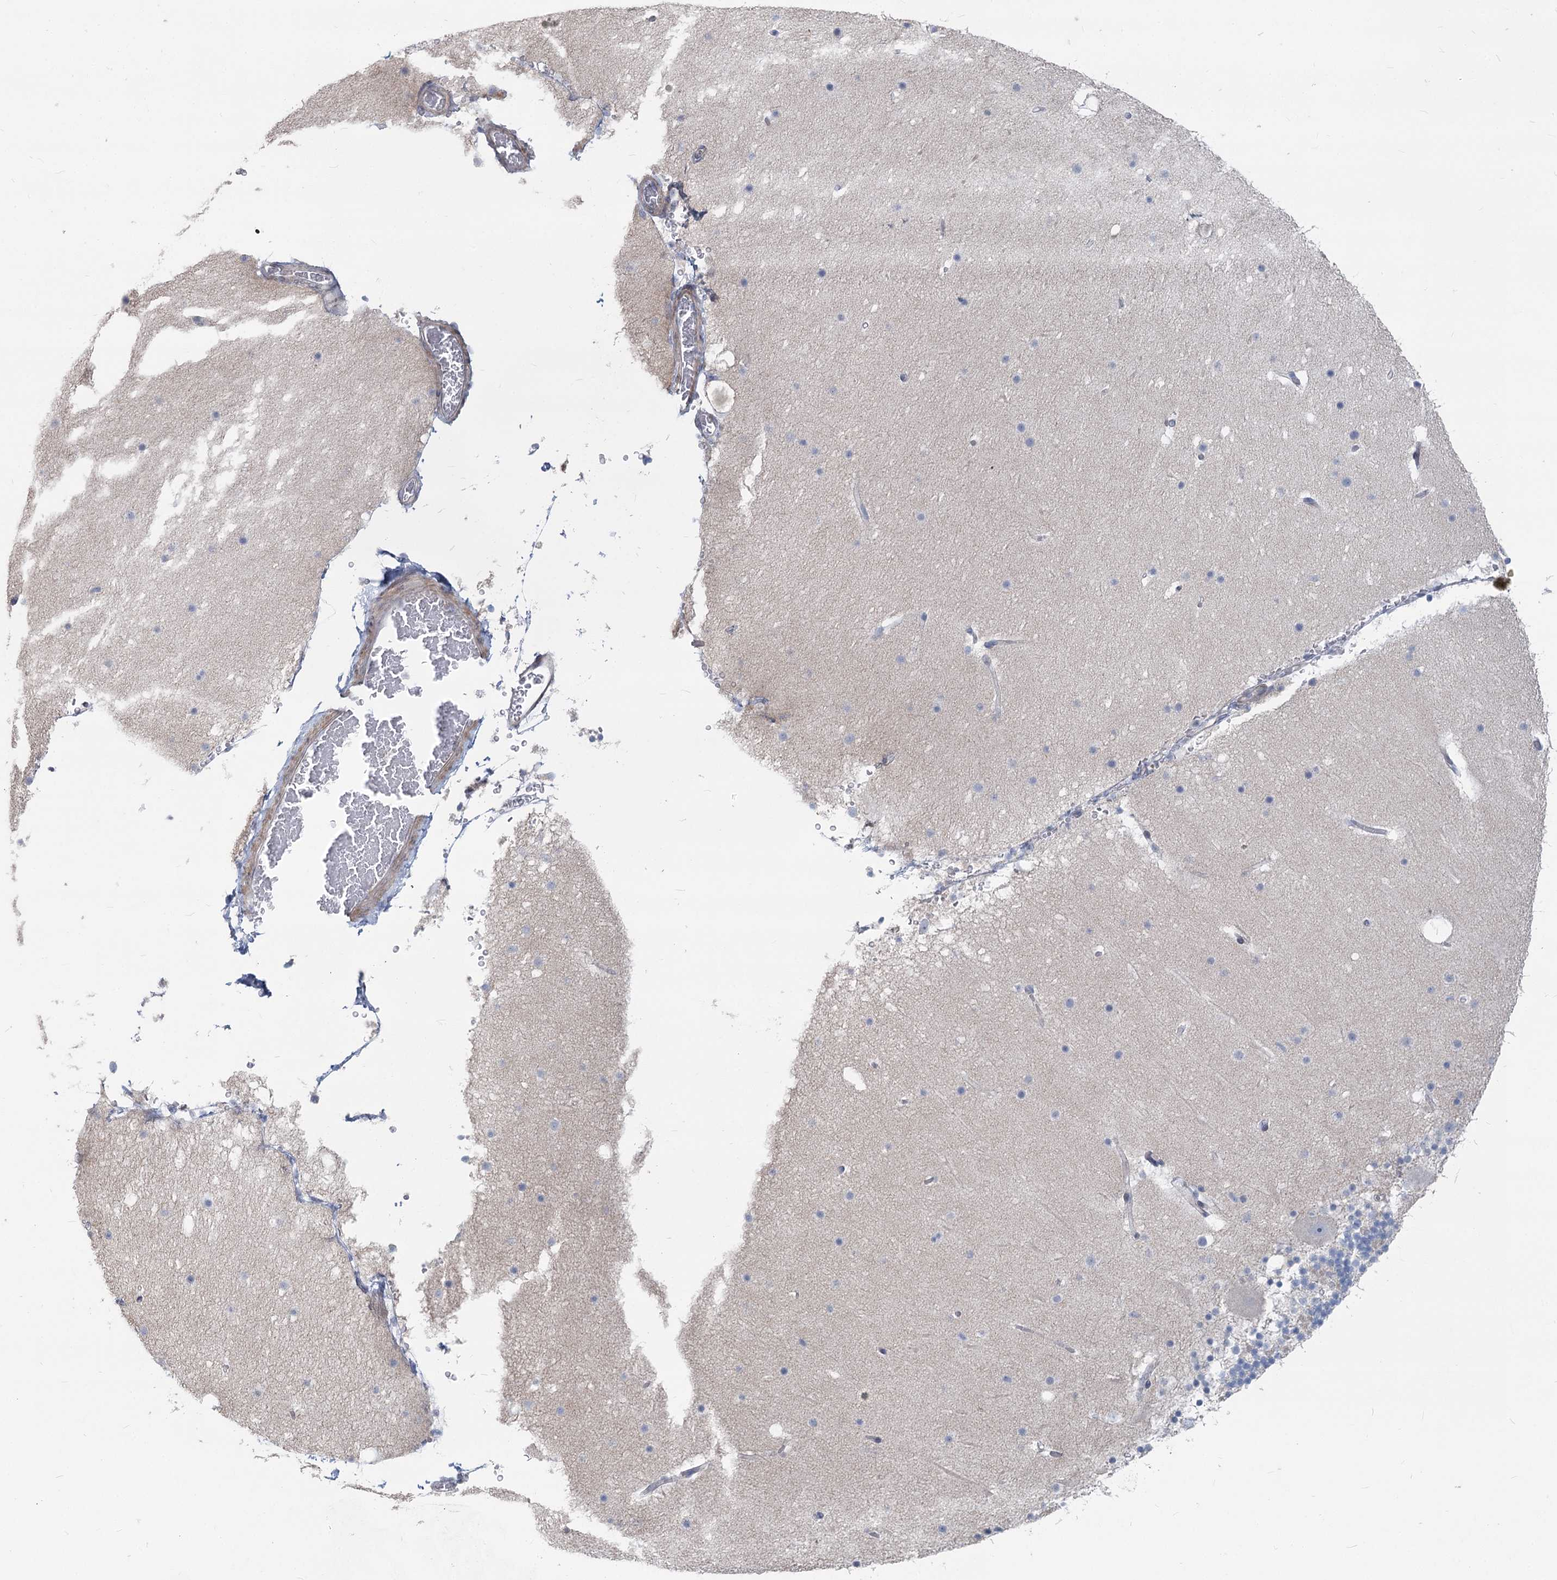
{"staining": {"intensity": "negative", "quantity": "none", "location": "none"}, "tissue": "cerebellum", "cell_type": "Cells in granular layer", "image_type": "normal", "snomed": [{"axis": "morphology", "description": "Normal tissue, NOS"}, {"axis": "topography", "description": "Cerebellum"}], "caption": "Unremarkable cerebellum was stained to show a protein in brown. There is no significant positivity in cells in granular layer. (DAB (3,3'-diaminobenzidine) immunohistochemistry visualized using brightfield microscopy, high magnification).", "gene": "ABITRAM", "patient": {"sex": "male", "age": 57}}